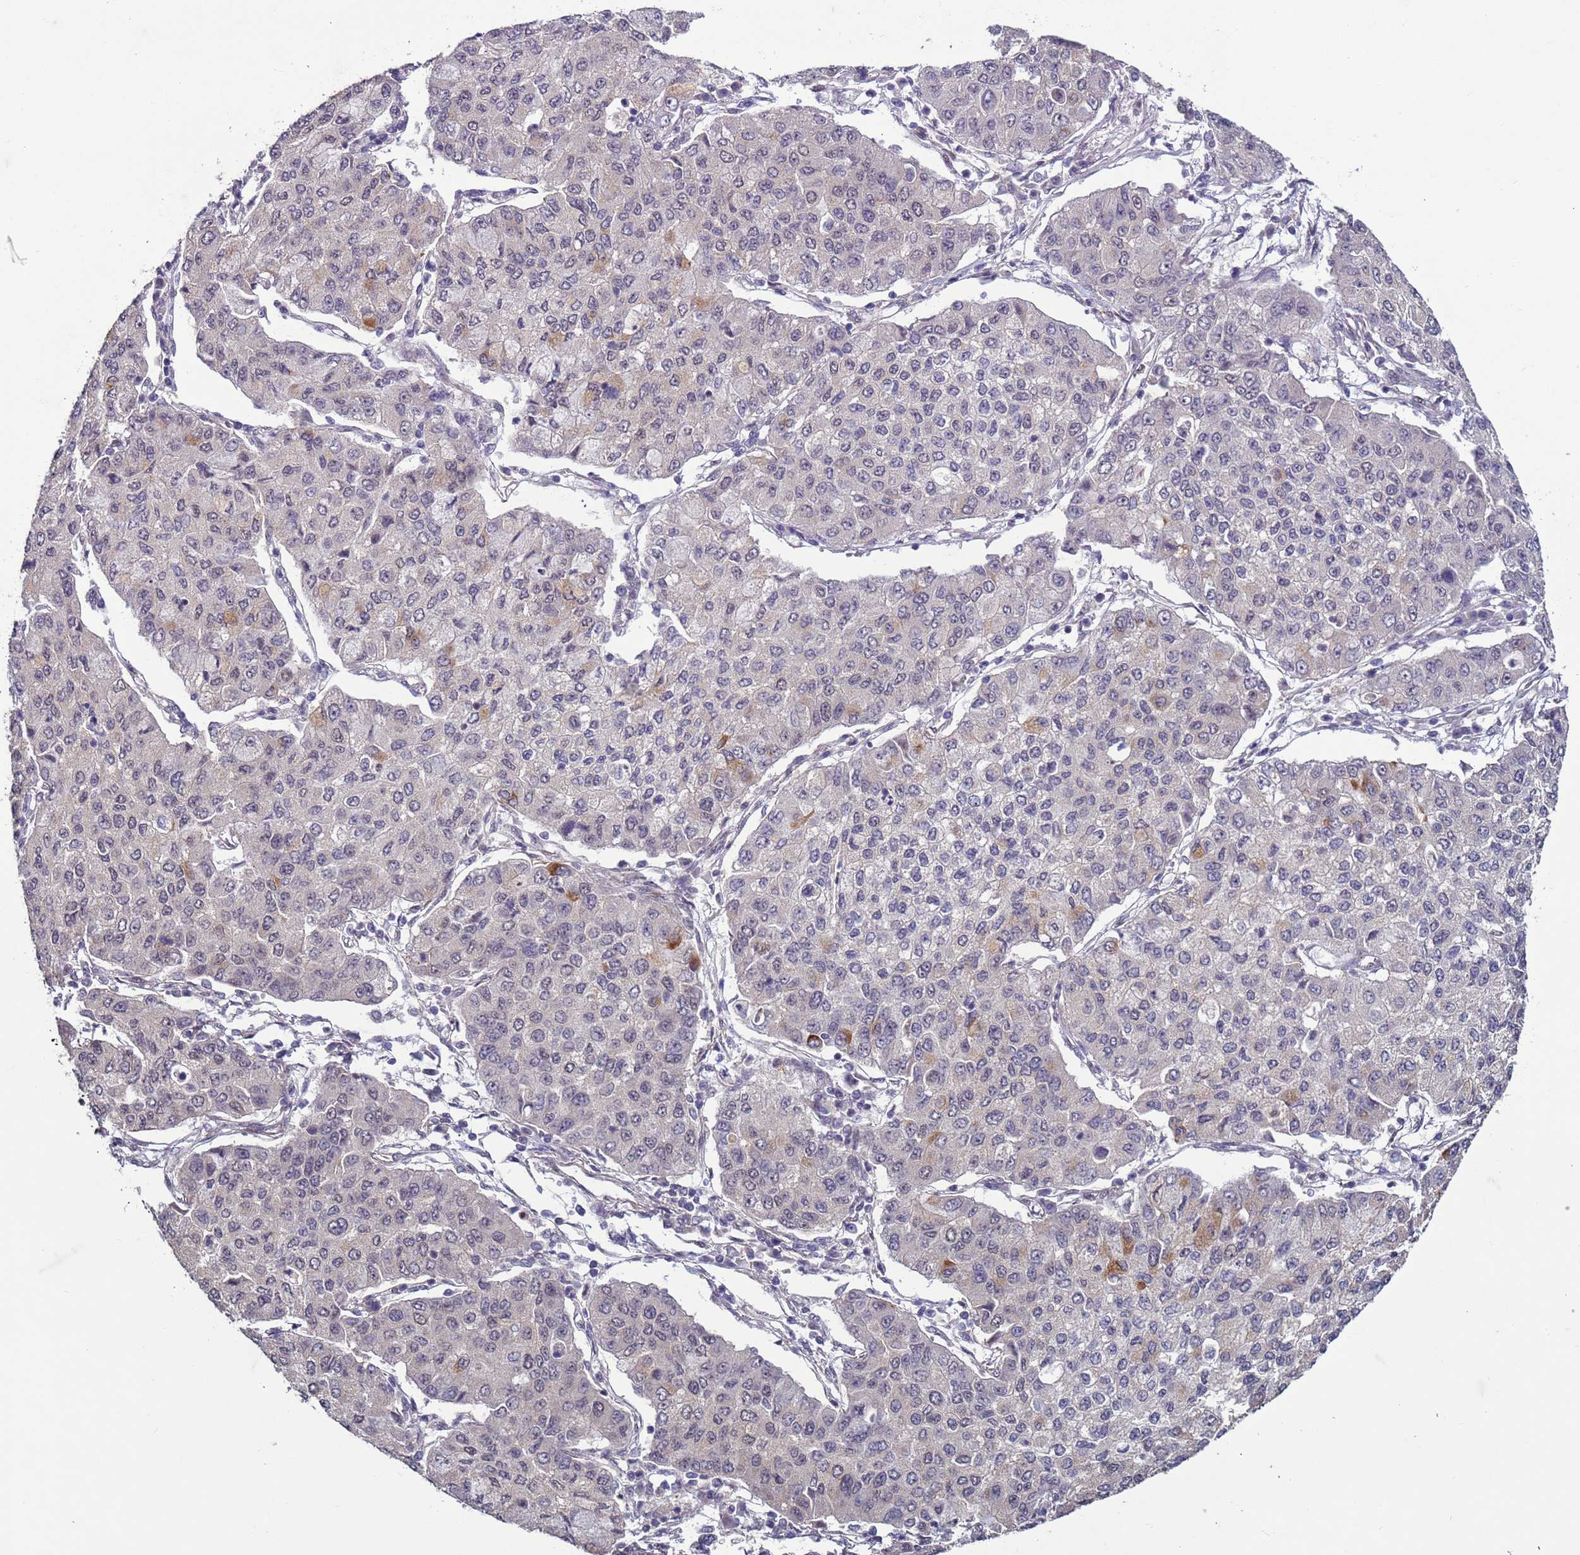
{"staining": {"intensity": "negative", "quantity": "none", "location": "none"}, "tissue": "lung cancer", "cell_type": "Tumor cells", "image_type": "cancer", "snomed": [{"axis": "morphology", "description": "Squamous cell carcinoma, NOS"}, {"axis": "topography", "description": "Lung"}], "caption": "The immunohistochemistry (IHC) image has no significant staining in tumor cells of lung cancer (squamous cell carcinoma) tissue.", "gene": "SHC3", "patient": {"sex": "male", "age": 74}}